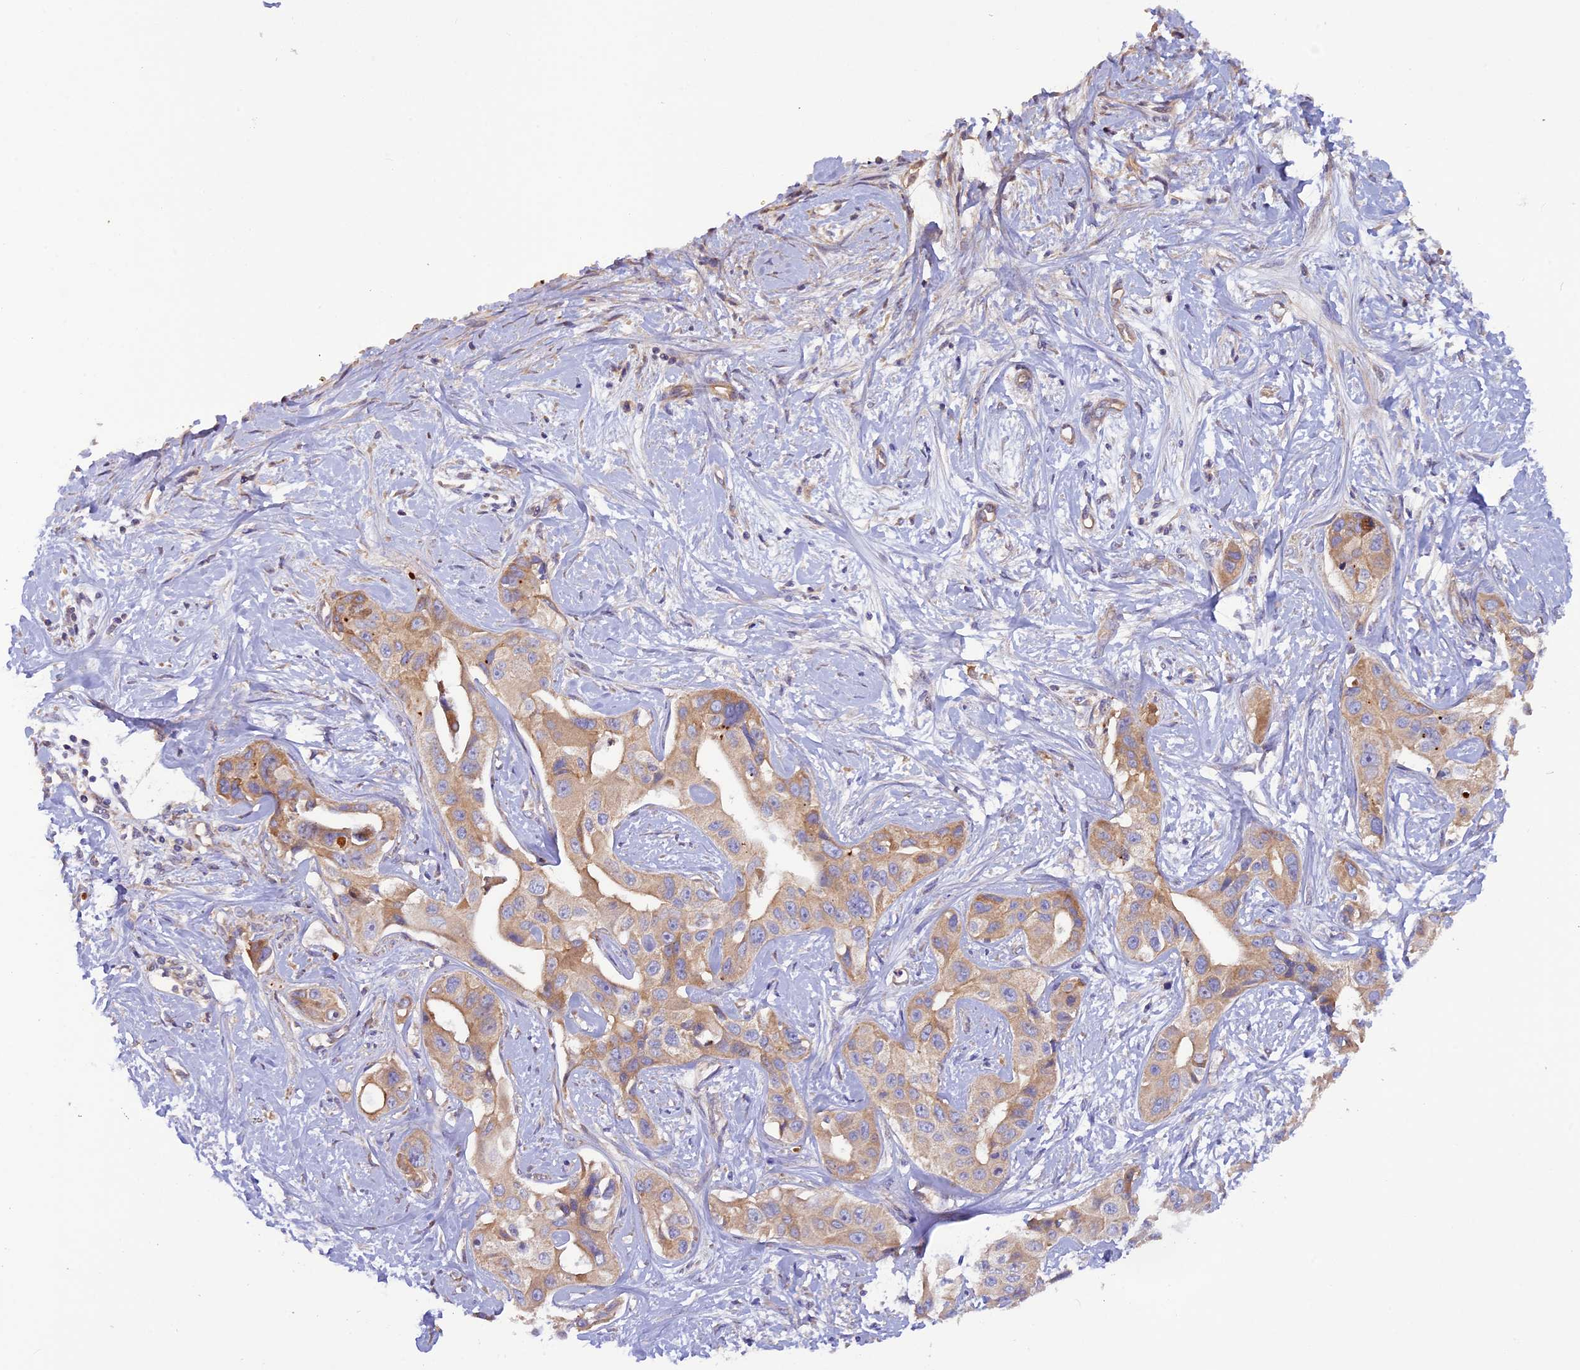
{"staining": {"intensity": "weak", "quantity": ">75%", "location": "cytoplasmic/membranous"}, "tissue": "liver cancer", "cell_type": "Tumor cells", "image_type": "cancer", "snomed": [{"axis": "morphology", "description": "Cholangiocarcinoma"}, {"axis": "topography", "description": "Liver"}], "caption": "Protein analysis of liver cancer (cholangiocarcinoma) tissue shows weak cytoplasmic/membranous positivity in about >75% of tumor cells.", "gene": "DUS3L", "patient": {"sex": "male", "age": 59}}